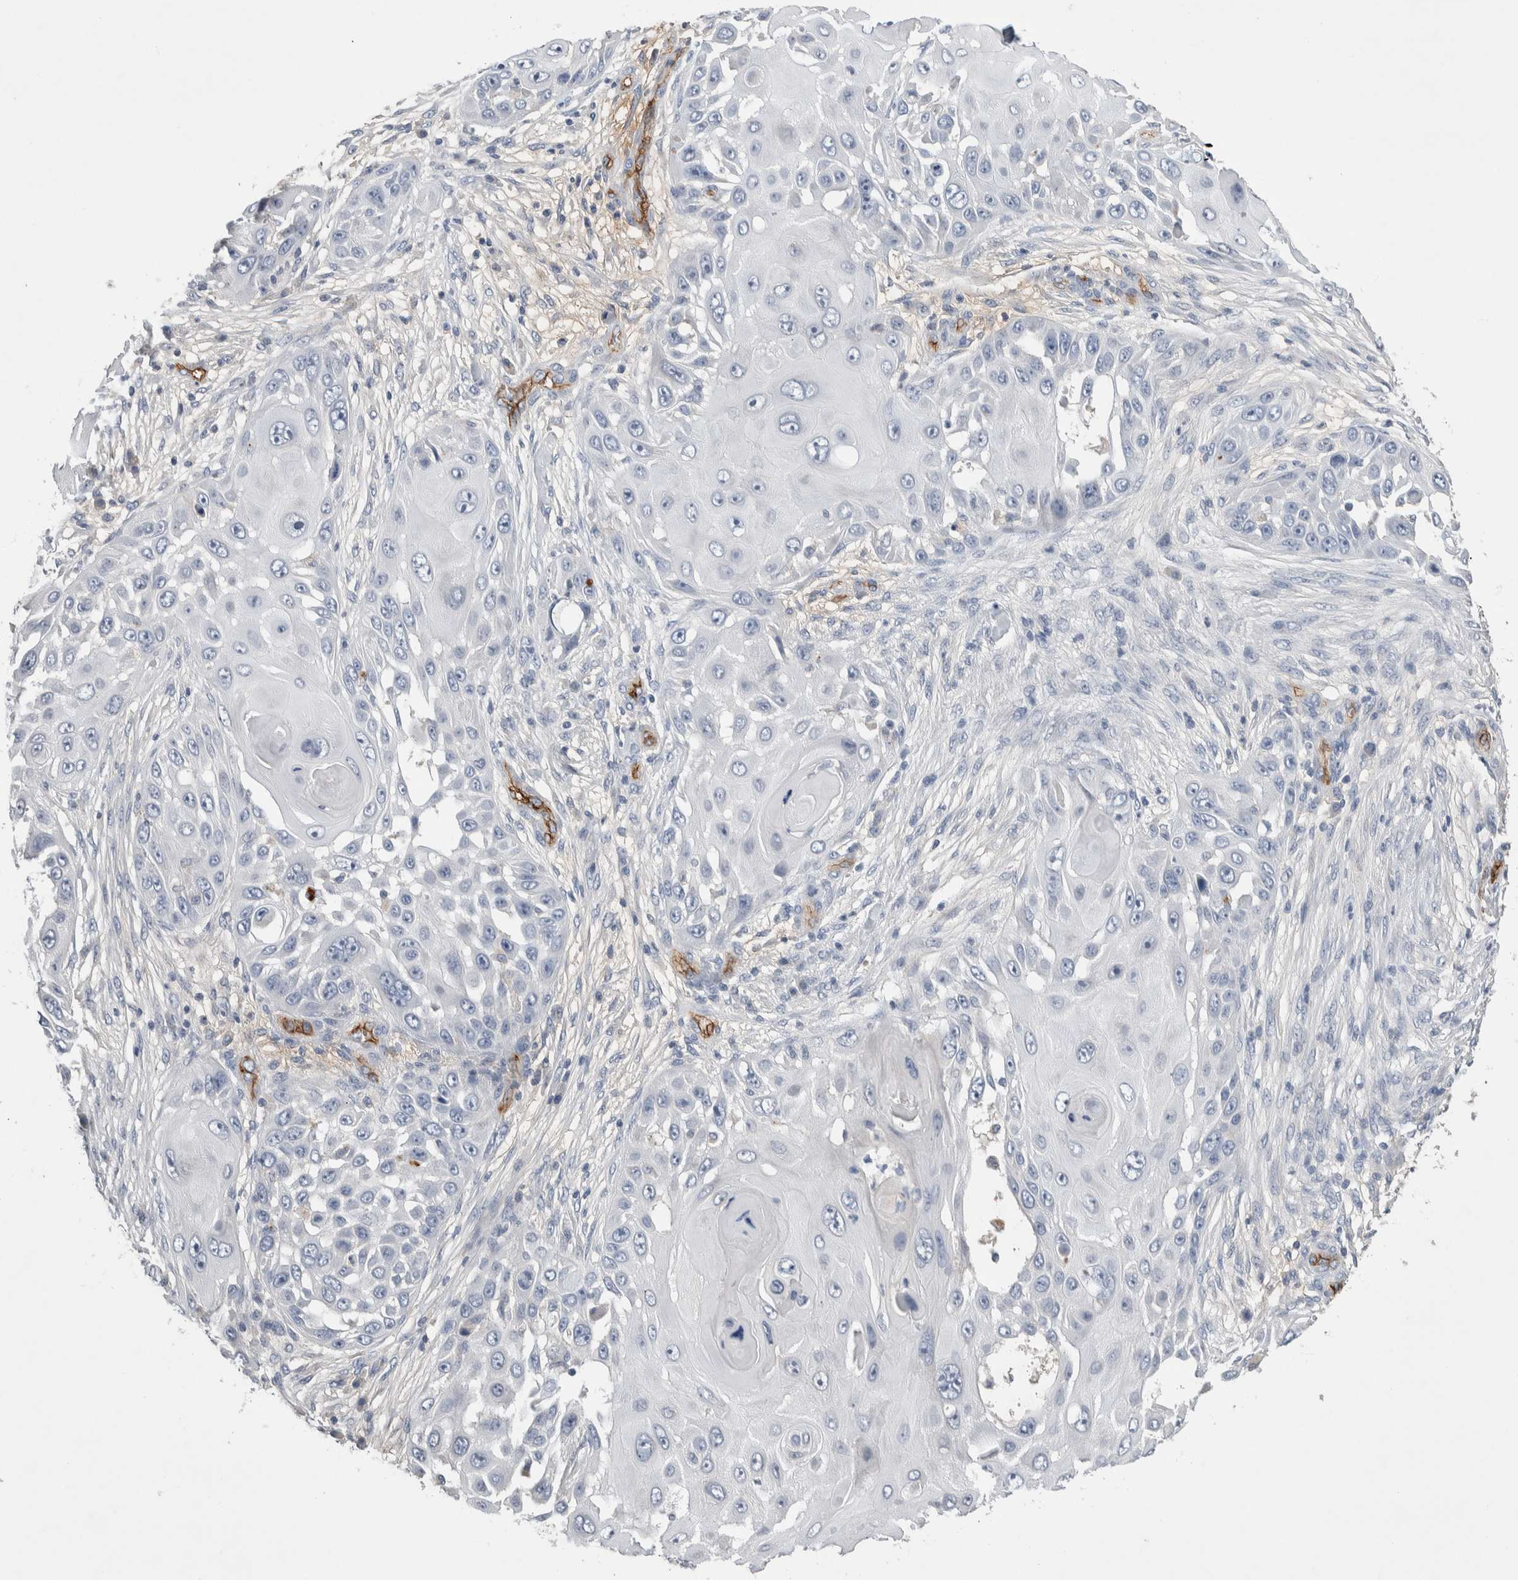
{"staining": {"intensity": "negative", "quantity": "none", "location": "none"}, "tissue": "skin cancer", "cell_type": "Tumor cells", "image_type": "cancer", "snomed": [{"axis": "morphology", "description": "Squamous cell carcinoma, NOS"}, {"axis": "topography", "description": "Skin"}], "caption": "Immunohistochemistry image of human skin squamous cell carcinoma stained for a protein (brown), which displays no positivity in tumor cells.", "gene": "CEP131", "patient": {"sex": "female", "age": 44}}